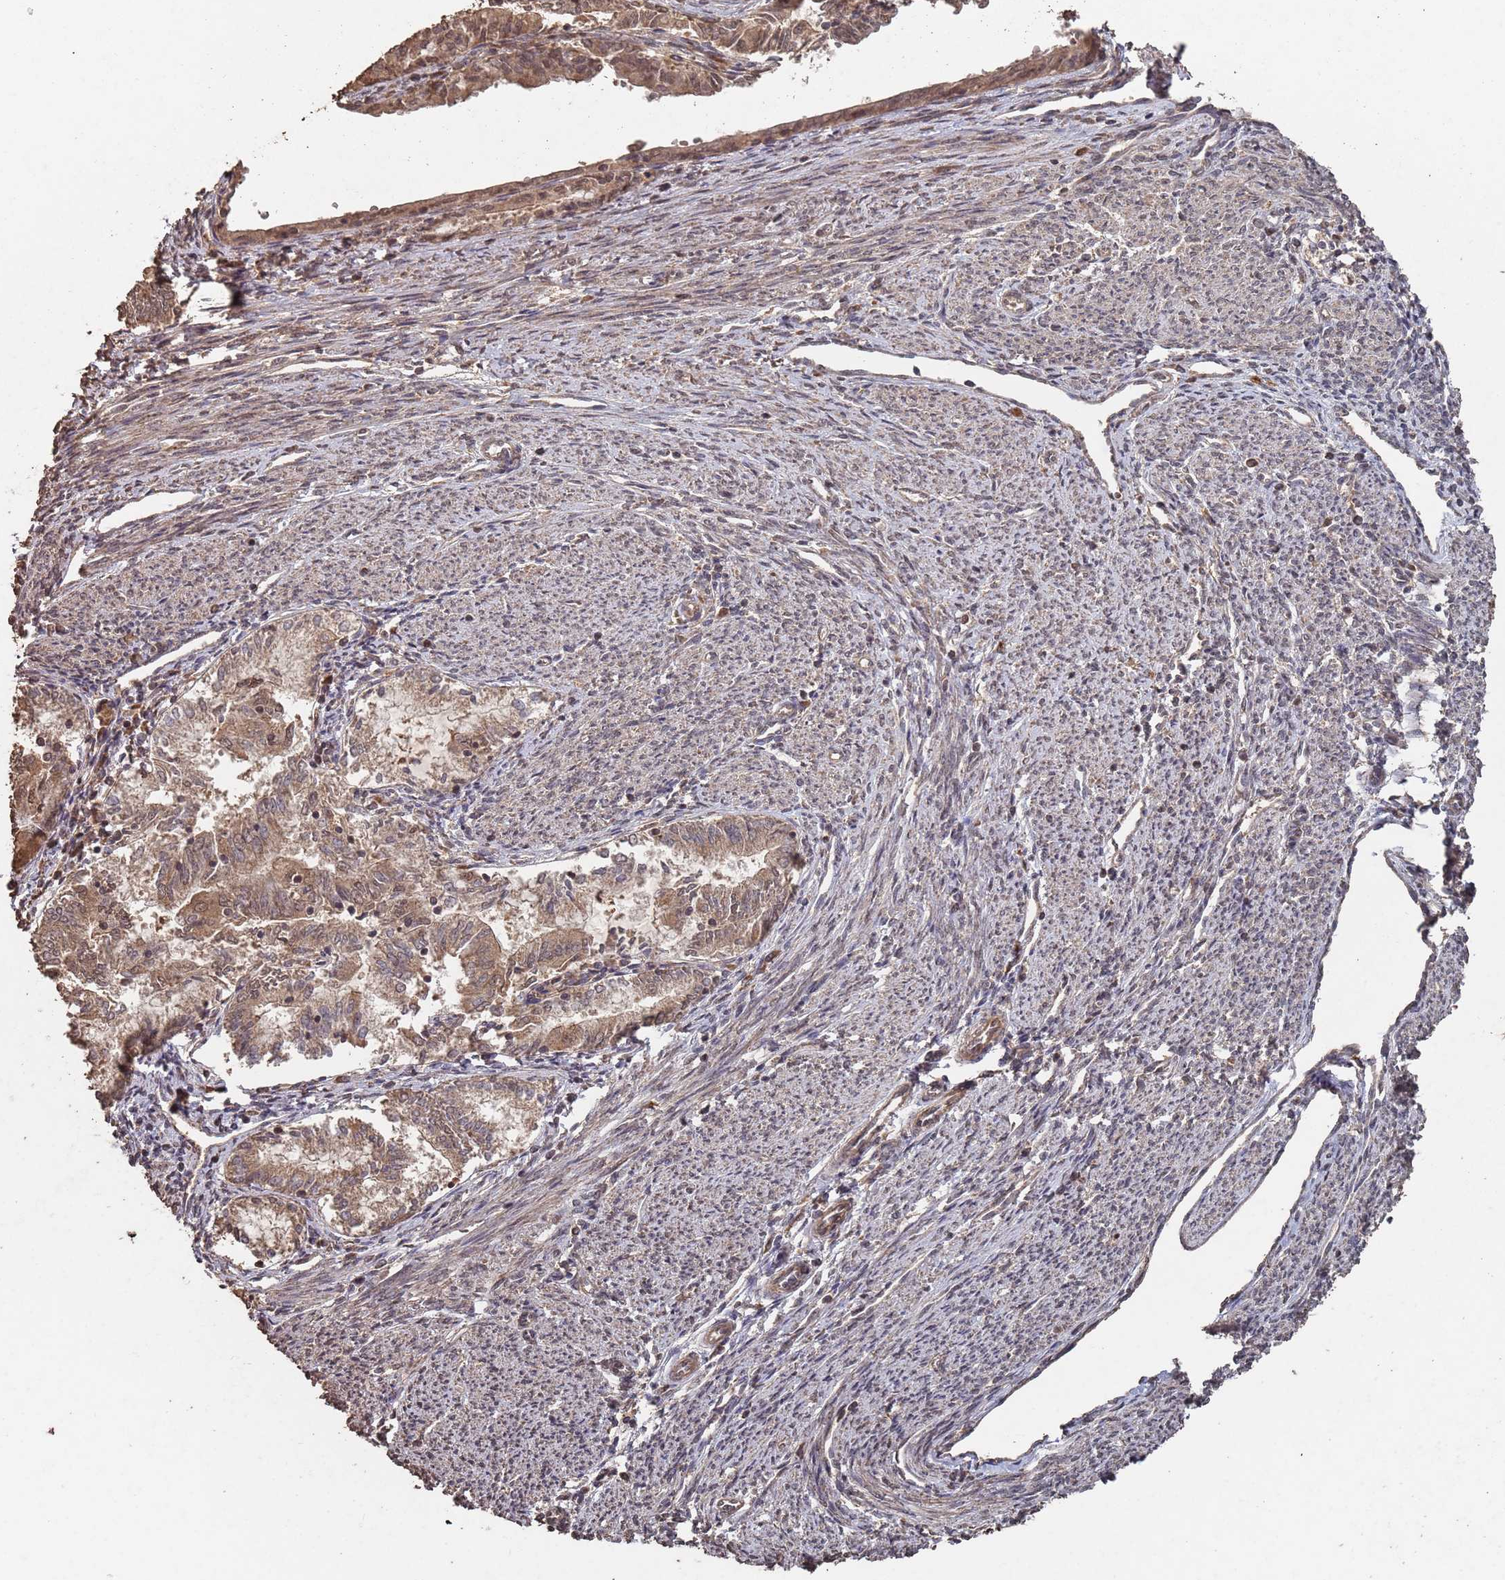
{"staining": {"intensity": "moderate", "quantity": ">75%", "location": "cytoplasmic/membranous,nuclear"}, "tissue": "endometrial cancer", "cell_type": "Tumor cells", "image_type": "cancer", "snomed": [{"axis": "morphology", "description": "Adenocarcinoma, NOS"}, {"axis": "topography", "description": "Endometrium"}], "caption": "Adenocarcinoma (endometrial) was stained to show a protein in brown. There is medium levels of moderate cytoplasmic/membranous and nuclear expression in about >75% of tumor cells.", "gene": "FRAT1", "patient": {"sex": "female", "age": 79}}